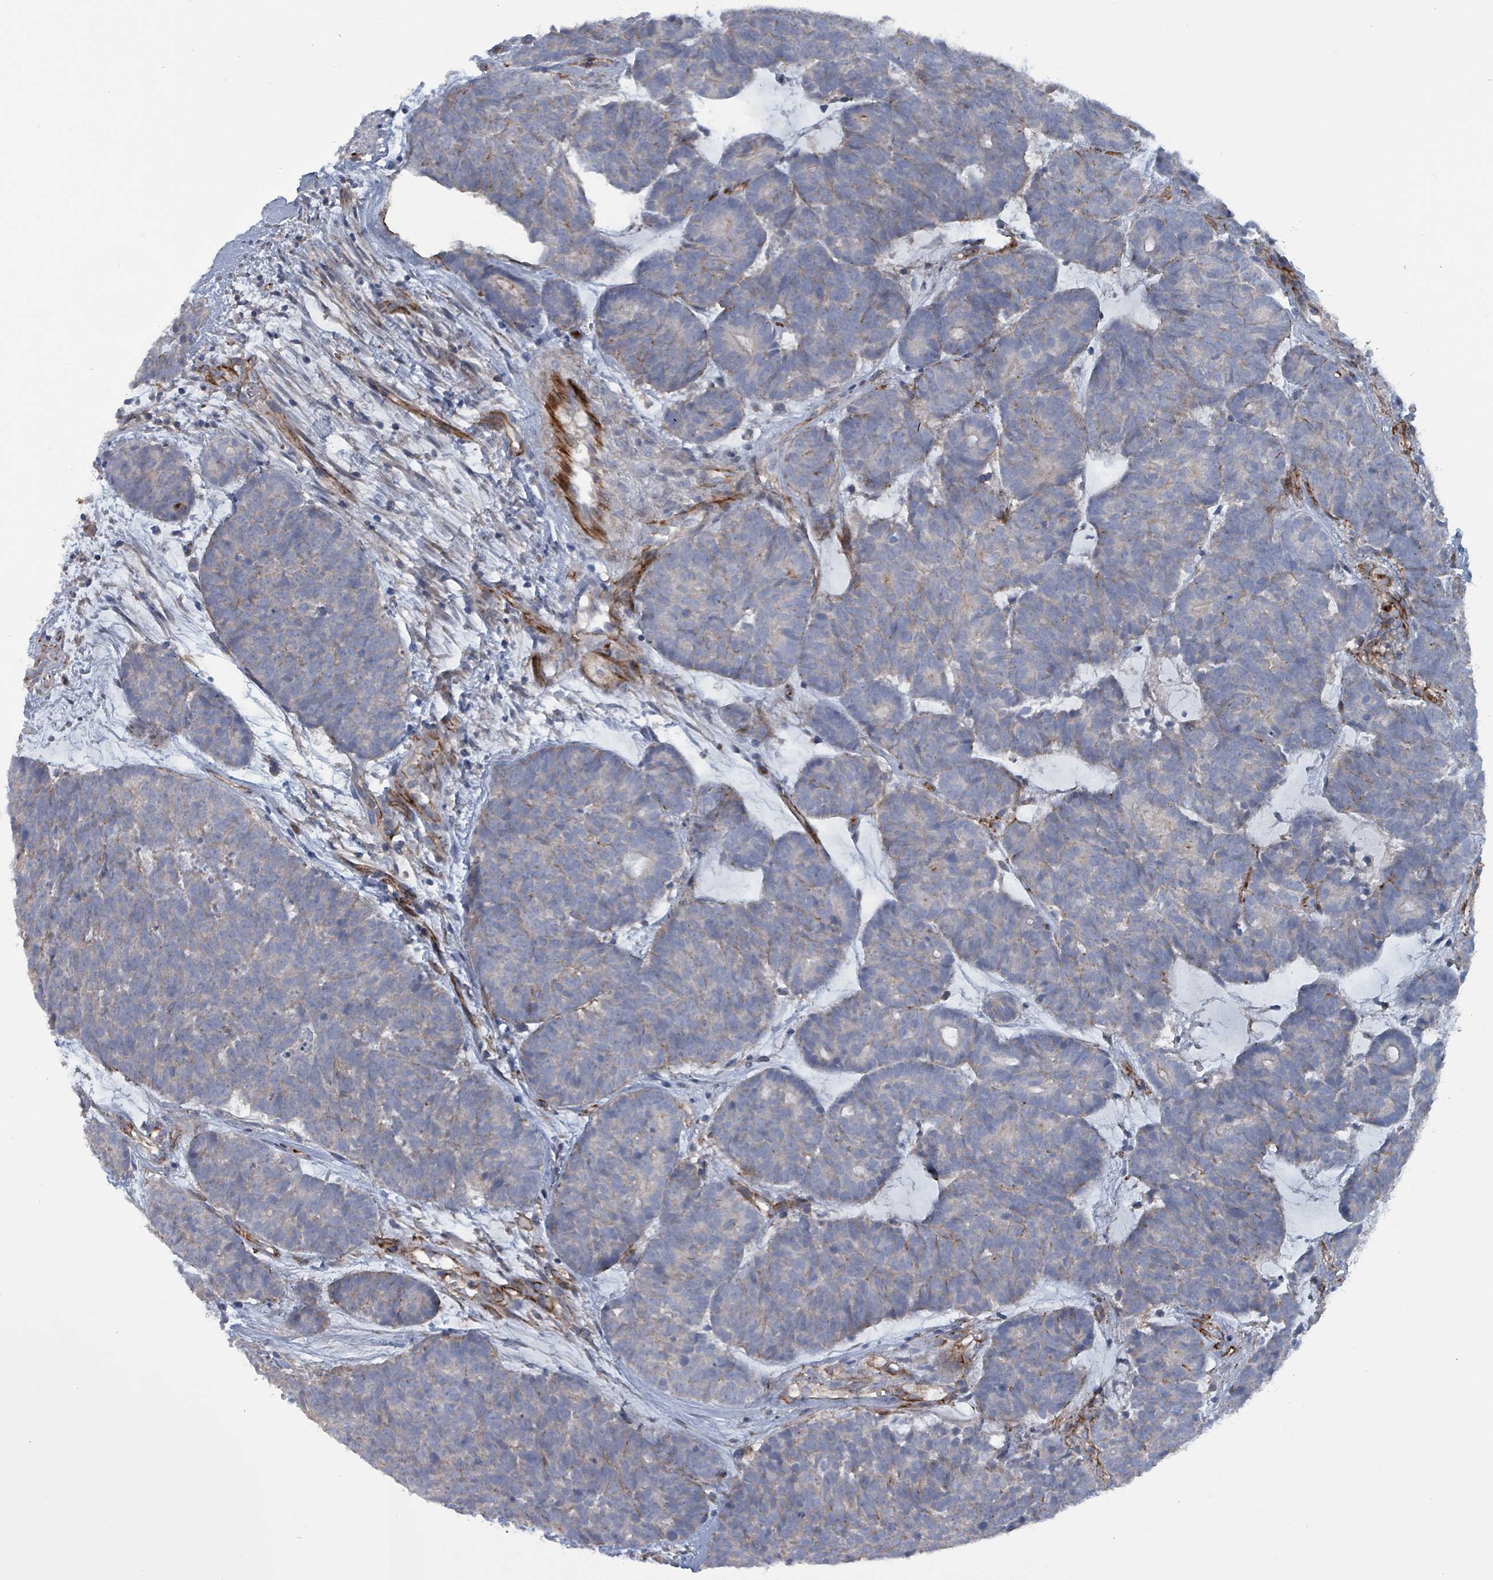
{"staining": {"intensity": "negative", "quantity": "none", "location": "none"}, "tissue": "head and neck cancer", "cell_type": "Tumor cells", "image_type": "cancer", "snomed": [{"axis": "morphology", "description": "Adenocarcinoma, NOS"}, {"axis": "topography", "description": "Head-Neck"}], "caption": "Immunohistochemistry (IHC) image of neoplastic tissue: head and neck cancer stained with DAB (3,3'-diaminobenzidine) demonstrates no significant protein expression in tumor cells.", "gene": "TAAR5", "patient": {"sex": "female", "age": 81}}